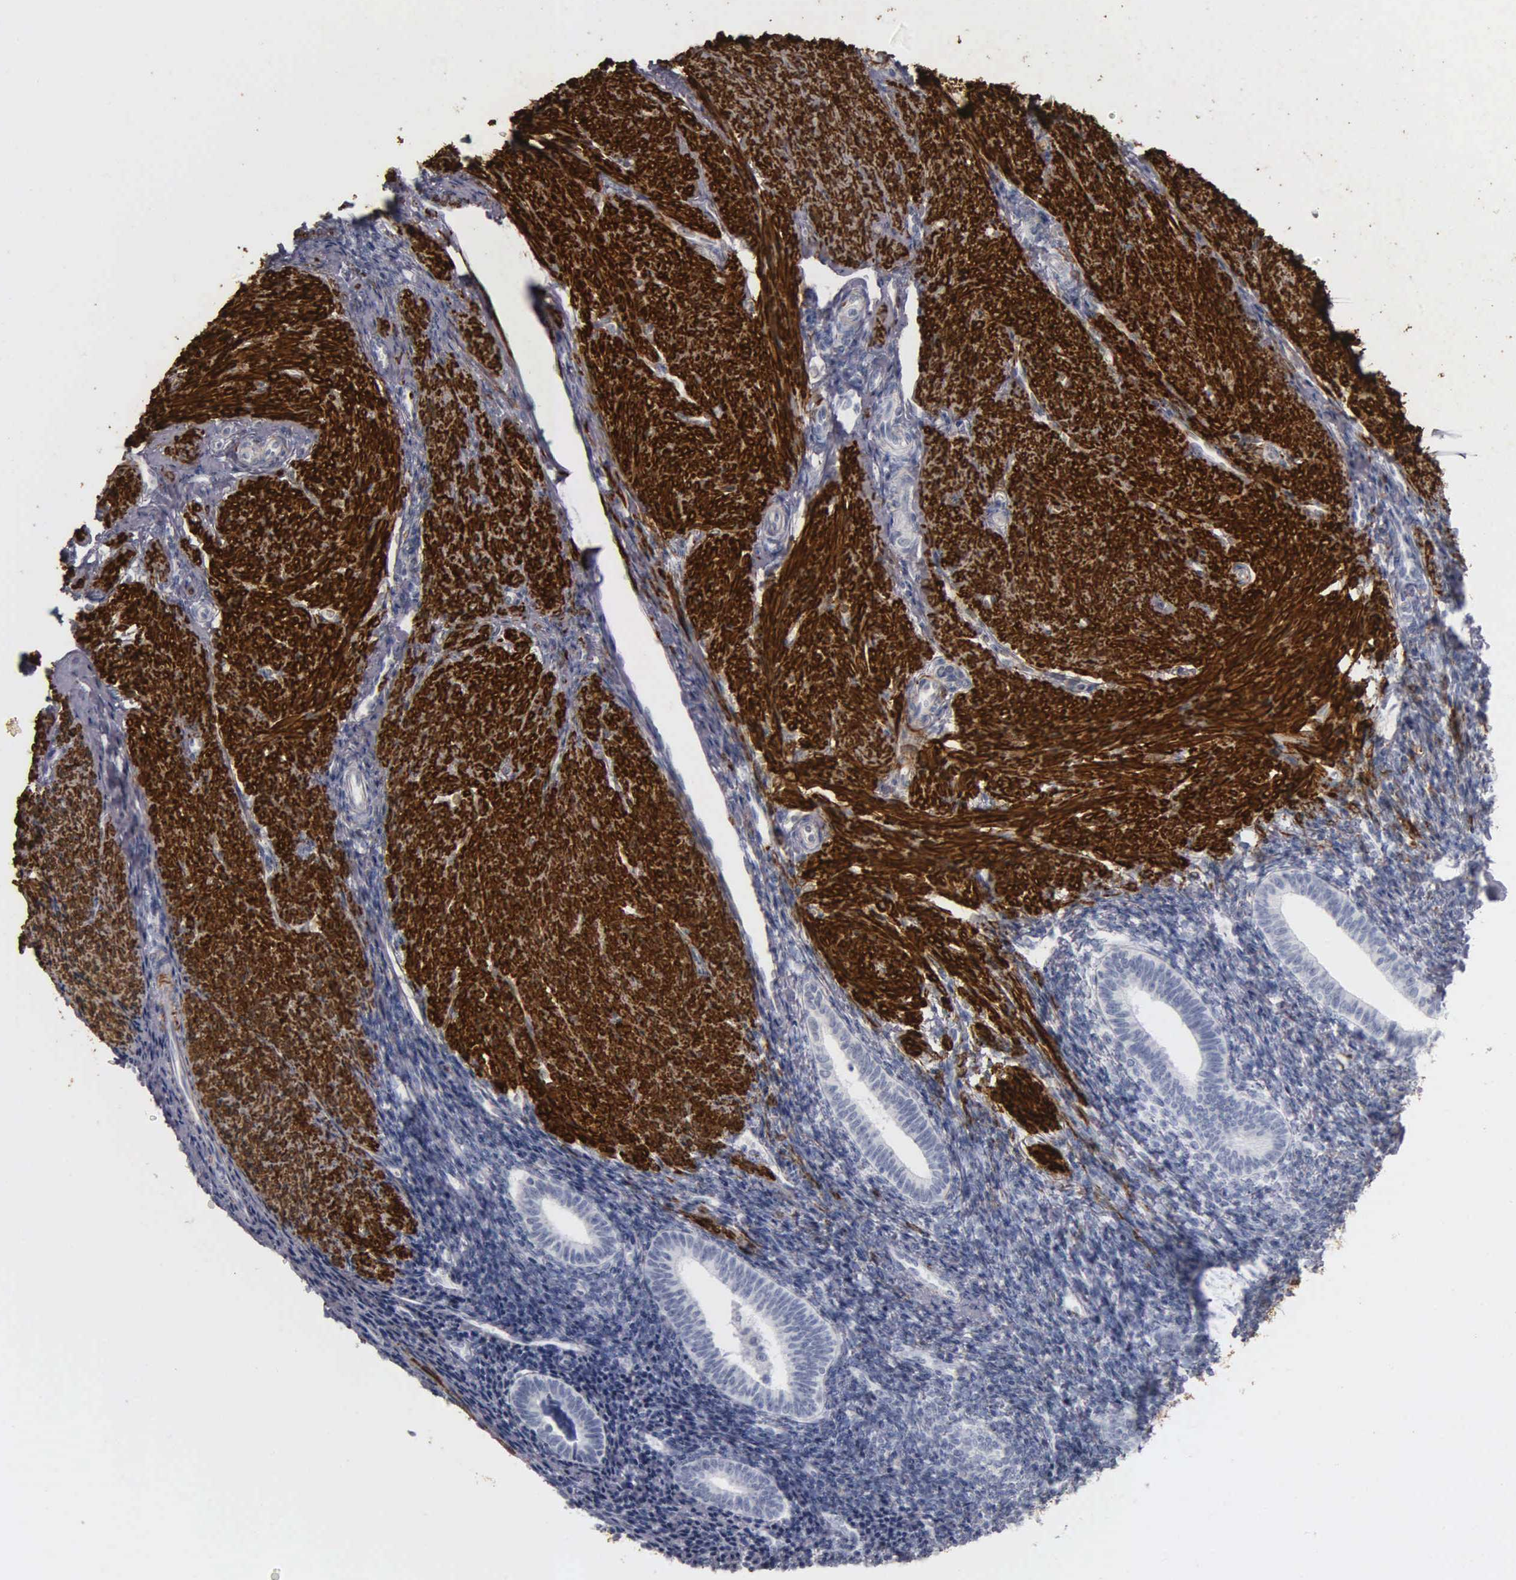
{"staining": {"intensity": "negative", "quantity": "none", "location": "none"}, "tissue": "endometrium", "cell_type": "Cells in endometrial stroma", "image_type": "normal", "snomed": [{"axis": "morphology", "description": "Normal tissue, NOS"}, {"axis": "topography", "description": "Endometrium"}], "caption": "DAB immunohistochemical staining of unremarkable human endometrium displays no significant positivity in cells in endometrial stroma.", "gene": "DES", "patient": {"sex": "female", "age": 52}}